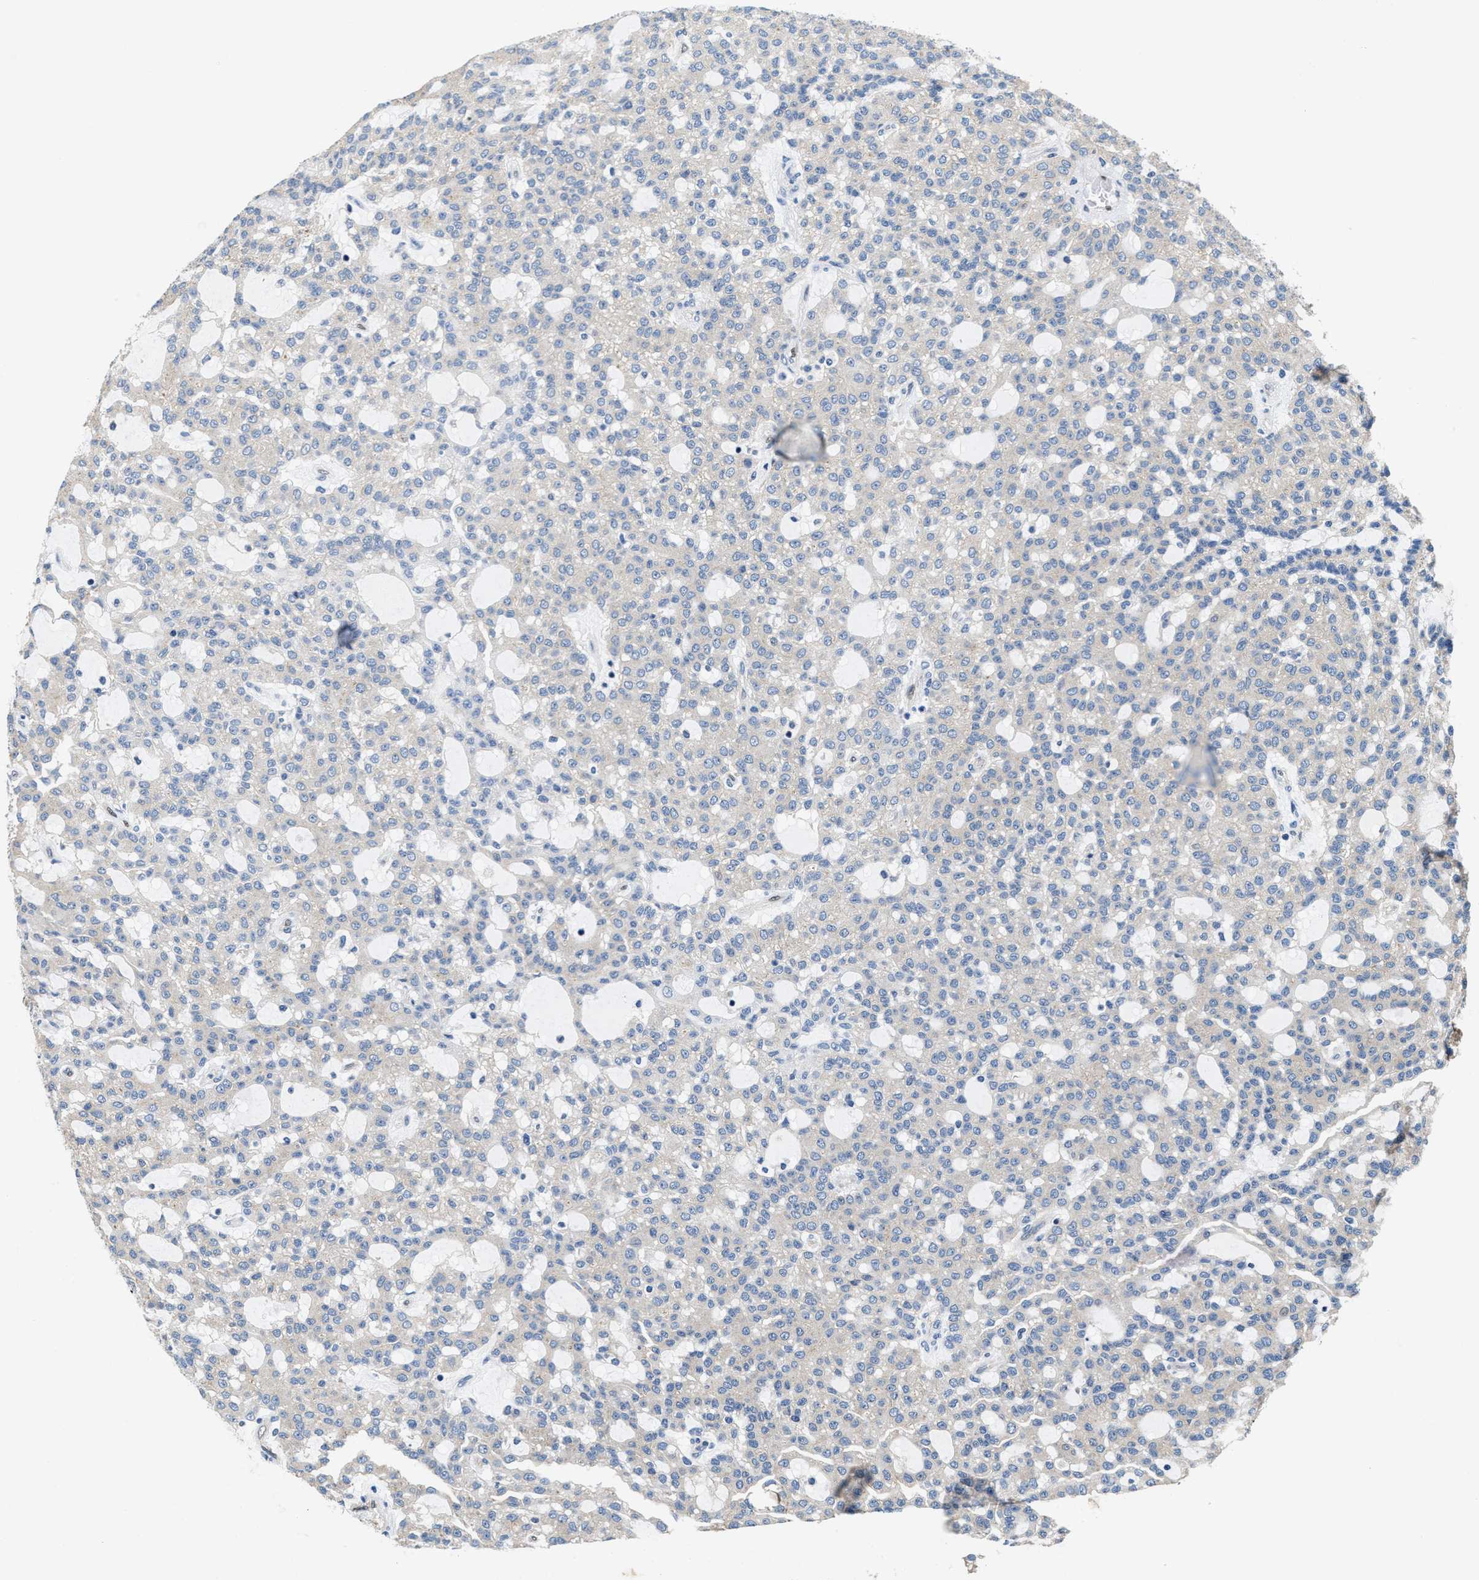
{"staining": {"intensity": "negative", "quantity": "none", "location": "none"}, "tissue": "renal cancer", "cell_type": "Tumor cells", "image_type": "cancer", "snomed": [{"axis": "morphology", "description": "Adenocarcinoma, NOS"}, {"axis": "topography", "description": "Kidney"}], "caption": "Tumor cells show no significant expression in renal cancer (adenocarcinoma).", "gene": "ANKIB1", "patient": {"sex": "male", "age": 63}}